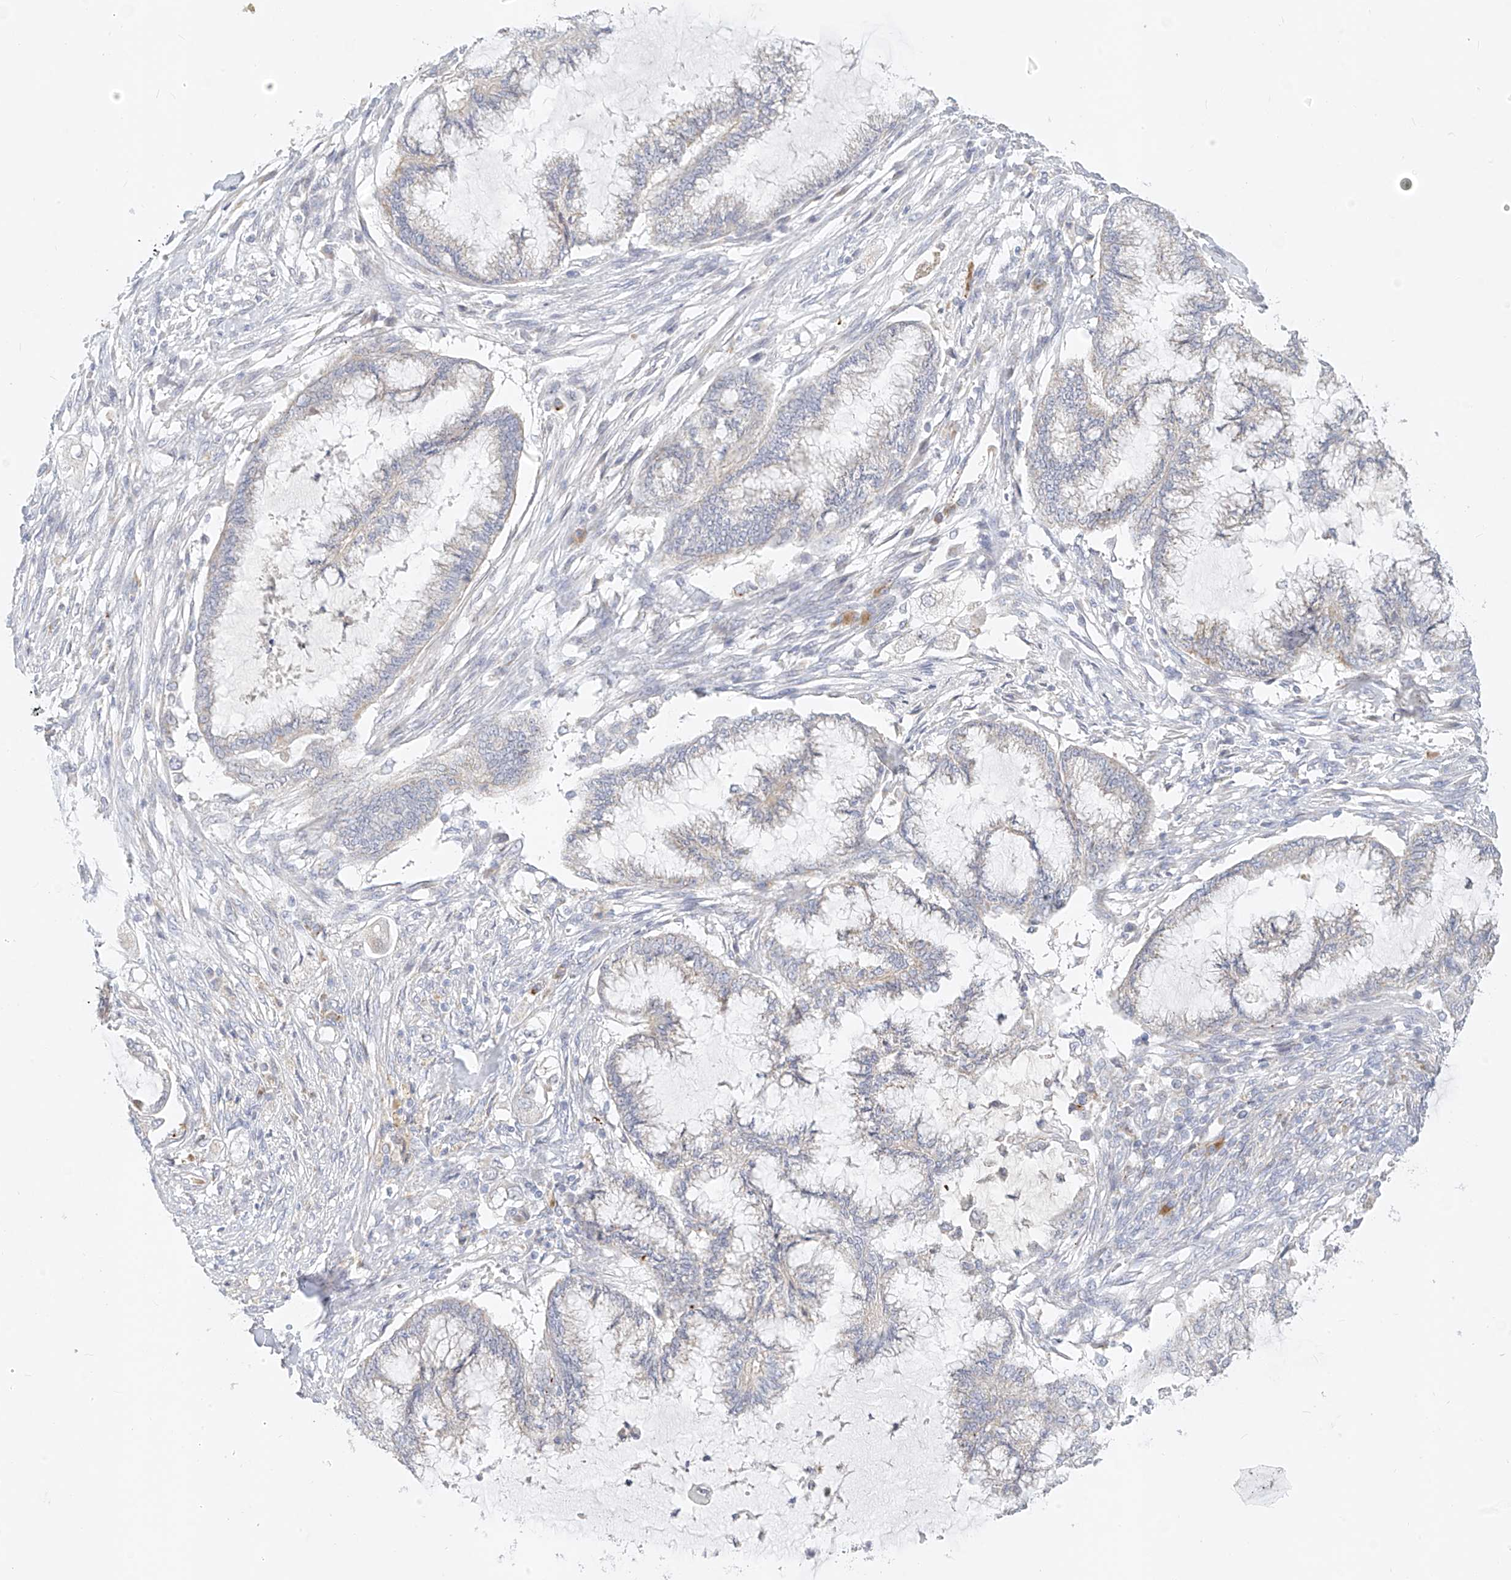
{"staining": {"intensity": "negative", "quantity": "none", "location": "none"}, "tissue": "endometrial cancer", "cell_type": "Tumor cells", "image_type": "cancer", "snomed": [{"axis": "morphology", "description": "Adenocarcinoma, NOS"}, {"axis": "topography", "description": "Endometrium"}], "caption": "DAB (3,3'-diaminobenzidine) immunohistochemical staining of endometrial cancer shows no significant positivity in tumor cells. Nuclei are stained in blue.", "gene": "ZNF404", "patient": {"sex": "female", "age": 86}}